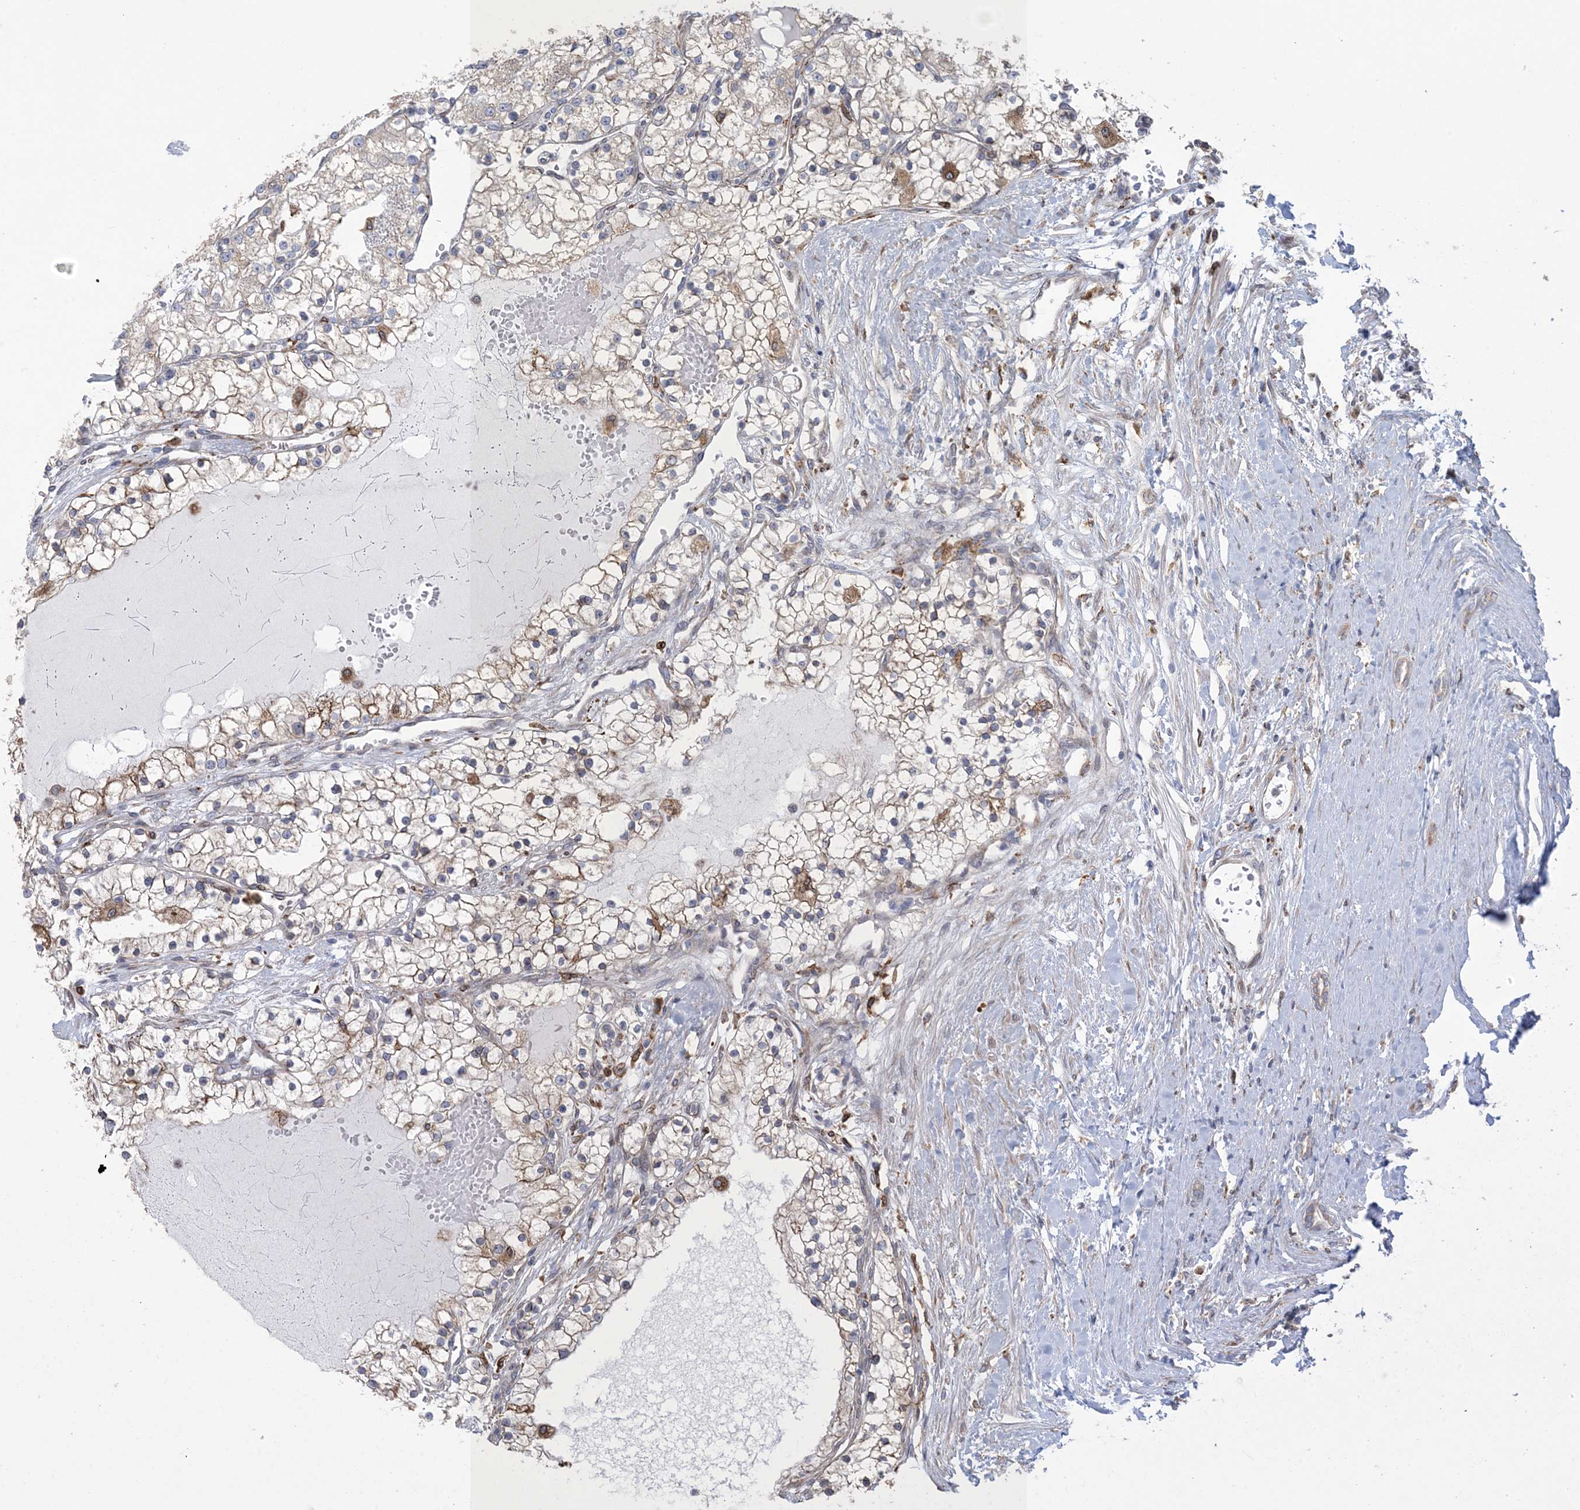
{"staining": {"intensity": "weak", "quantity": "<25%", "location": "cytoplasmic/membranous"}, "tissue": "renal cancer", "cell_type": "Tumor cells", "image_type": "cancer", "snomed": [{"axis": "morphology", "description": "Normal tissue, NOS"}, {"axis": "morphology", "description": "Adenocarcinoma, NOS"}, {"axis": "topography", "description": "Kidney"}], "caption": "This is an immunohistochemistry histopathology image of renal cancer (adenocarcinoma). There is no positivity in tumor cells.", "gene": "SHANK1", "patient": {"sex": "male", "age": 68}}